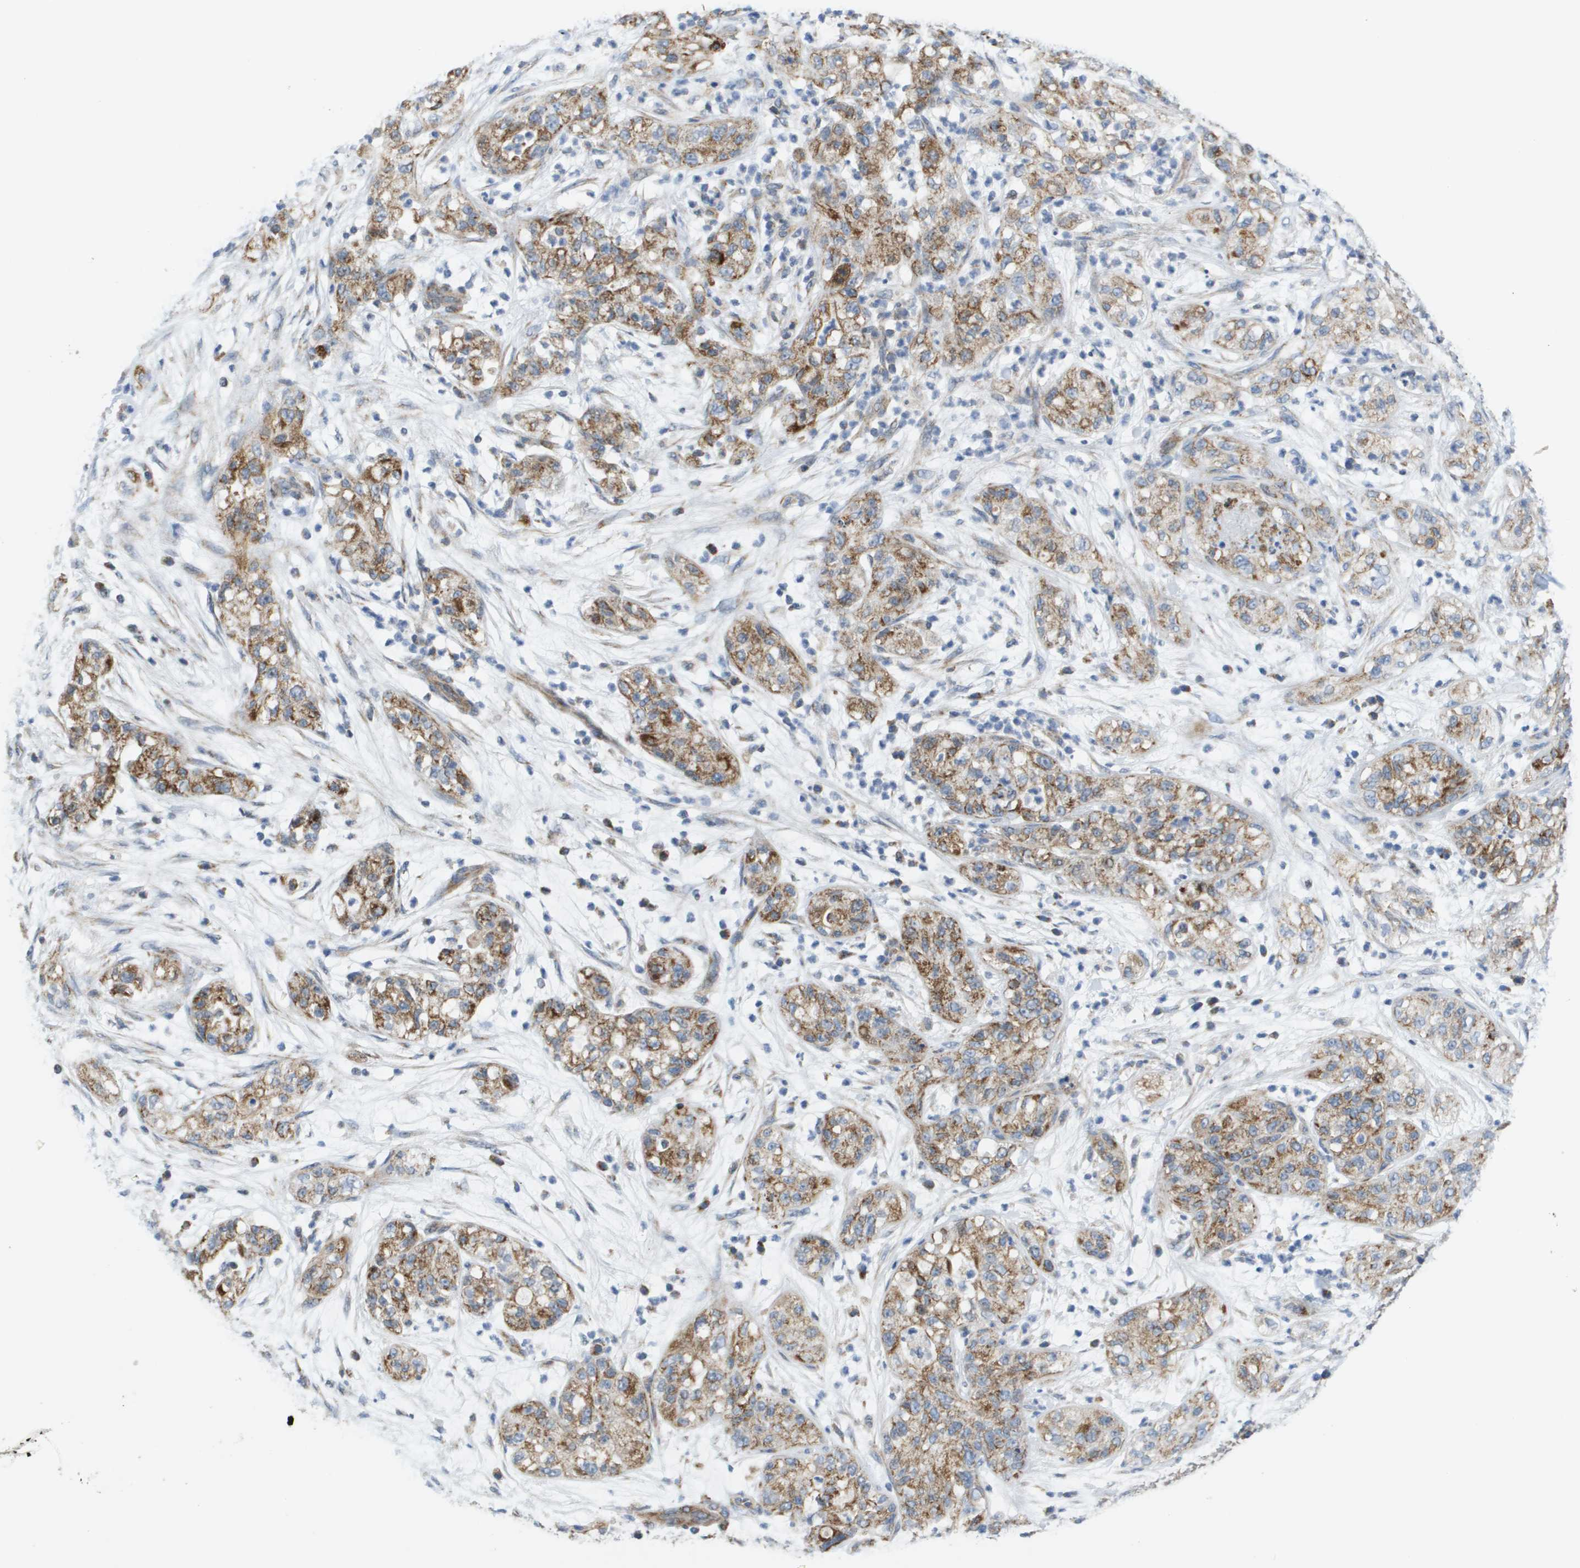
{"staining": {"intensity": "moderate", "quantity": ">75%", "location": "cytoplasmic/membranous"}, "tissue": "pancreatic cancer", "cell_type": "Tumor cells", "image_type": "cancer", "snomed": [{"axis": "morphology", "description": "Adenocarcinoma, NOS"}, {"axis": "topography", "description": "Pancreas"}], "caption": "Approximately >75% of tumor cells in adenocarcinoma (pancreatic) show moderate cytoplasmic/membranous protein staining as visualized by brown immunohistochemical staining.", "gene": "KRT23", "patient": {"sex": "female", "age": 78}}